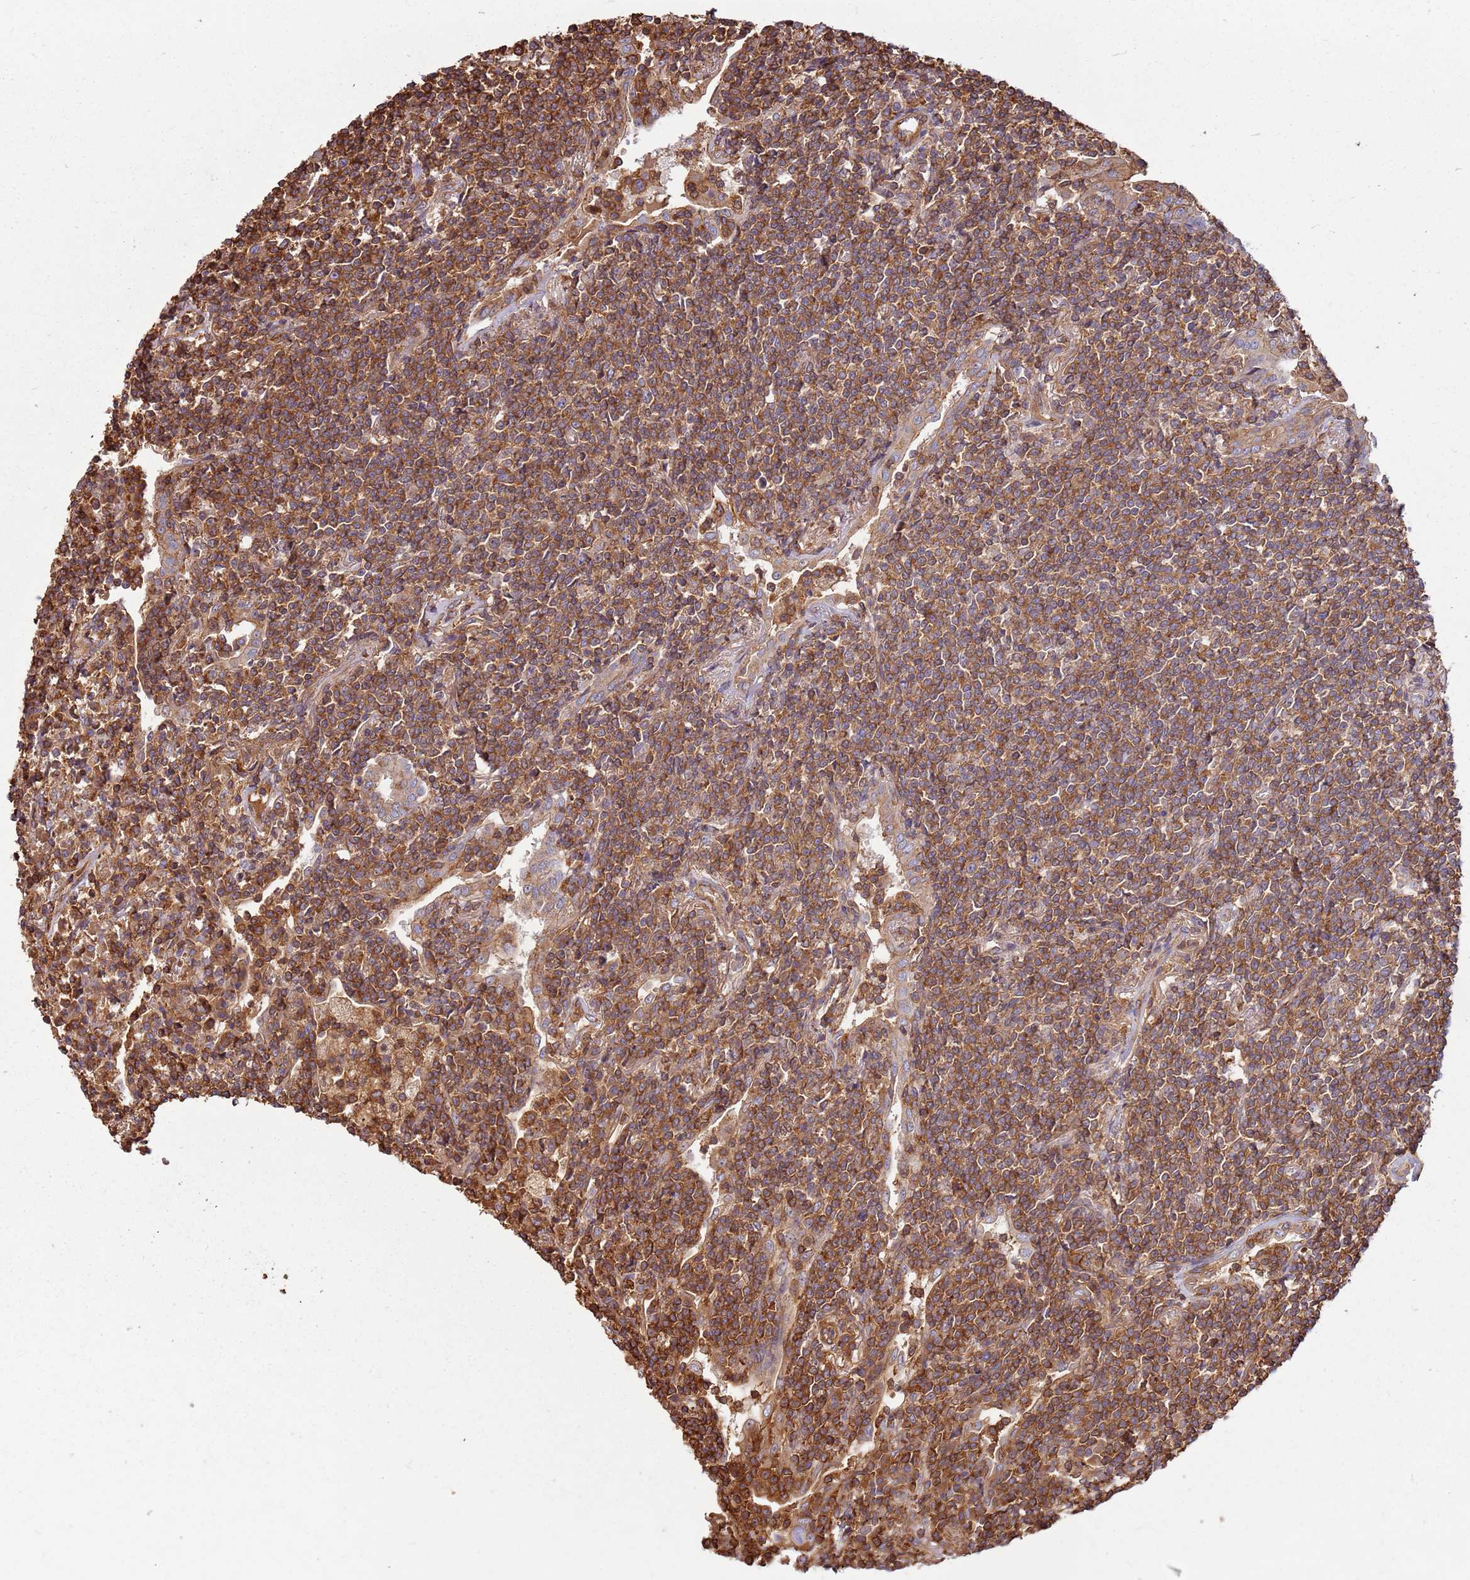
{"staining": {"intensity": "moderate", "quantity": ">75%", "location": "cytoplasmic/membranous"}, "tissue": "lymphoma", "cell_type": "Tumor cells", "image_type": "cancer", "snomed": [{"axis": "morphology", "description": "Malignant lymphoma, non-Hodgkin's type, Low grade"}, {"axis": "topography", "description": "Lung"}], "caption": "An IHC micrograph of neoplastic tissue is shown. Protein staining in brown shows moderate cytoplasmic/membranous positivity in lymphoma within tumor cells.", "gene": "ACVR2A", "patient": {"sex": "female", "age": 71}}